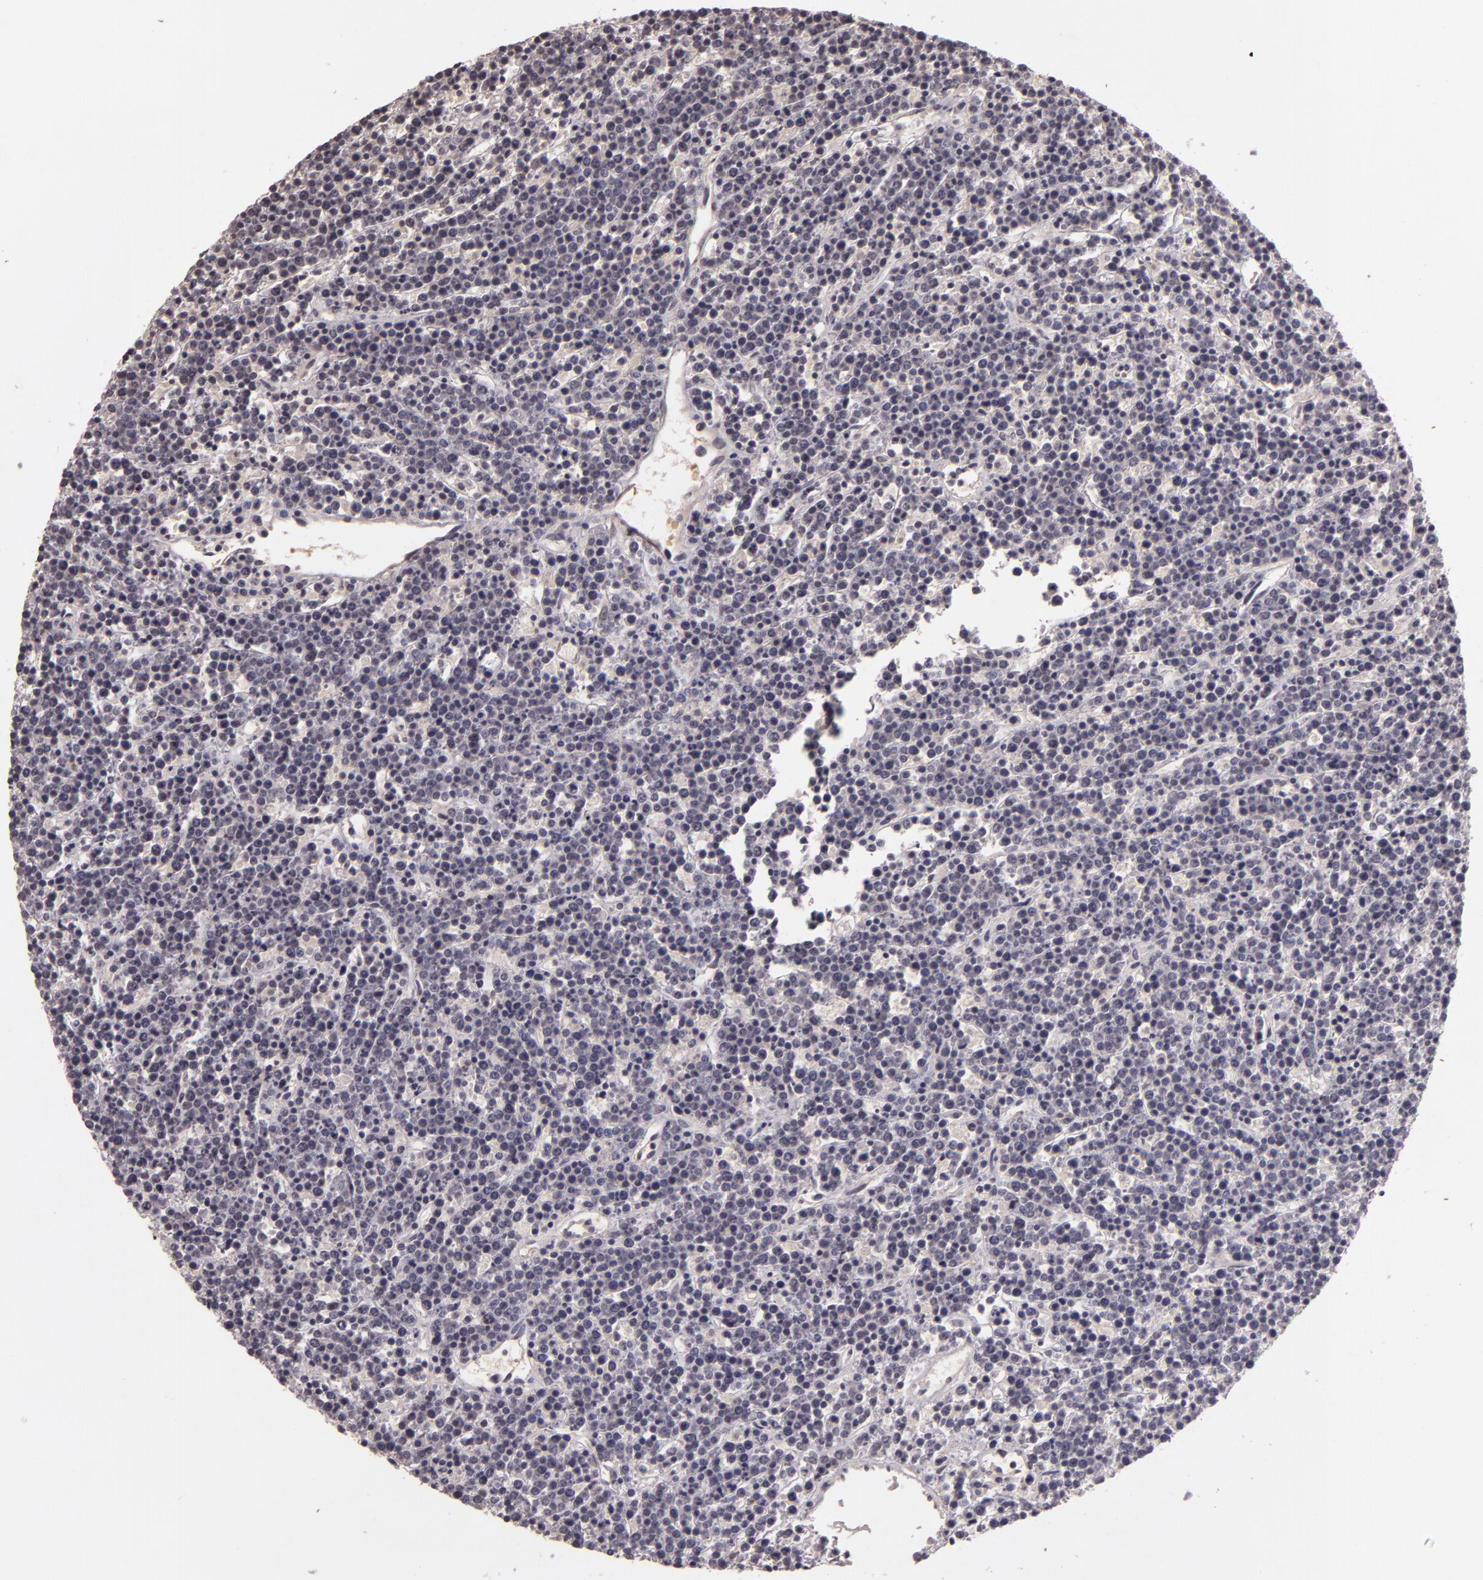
{"staining": {"intensity": "negative", "quantity": "none", "location": "none"}, "tissue": "lymphoma", "cell_type": "Tumor cells", "image_type": "cancer", "snomed": [{"axis": "morphology", "description": "Malignant lymphoma, non-Hodgkin's type, High grade"}, {"axis": "topography", "description": "Ovary"}], "caption": "Immunohistochemistry (IHC) of lymphoma demonstrates no positivity in tumor cells.", "gene": "TFF1", "patient": {"sex": "female", "age": 56}}